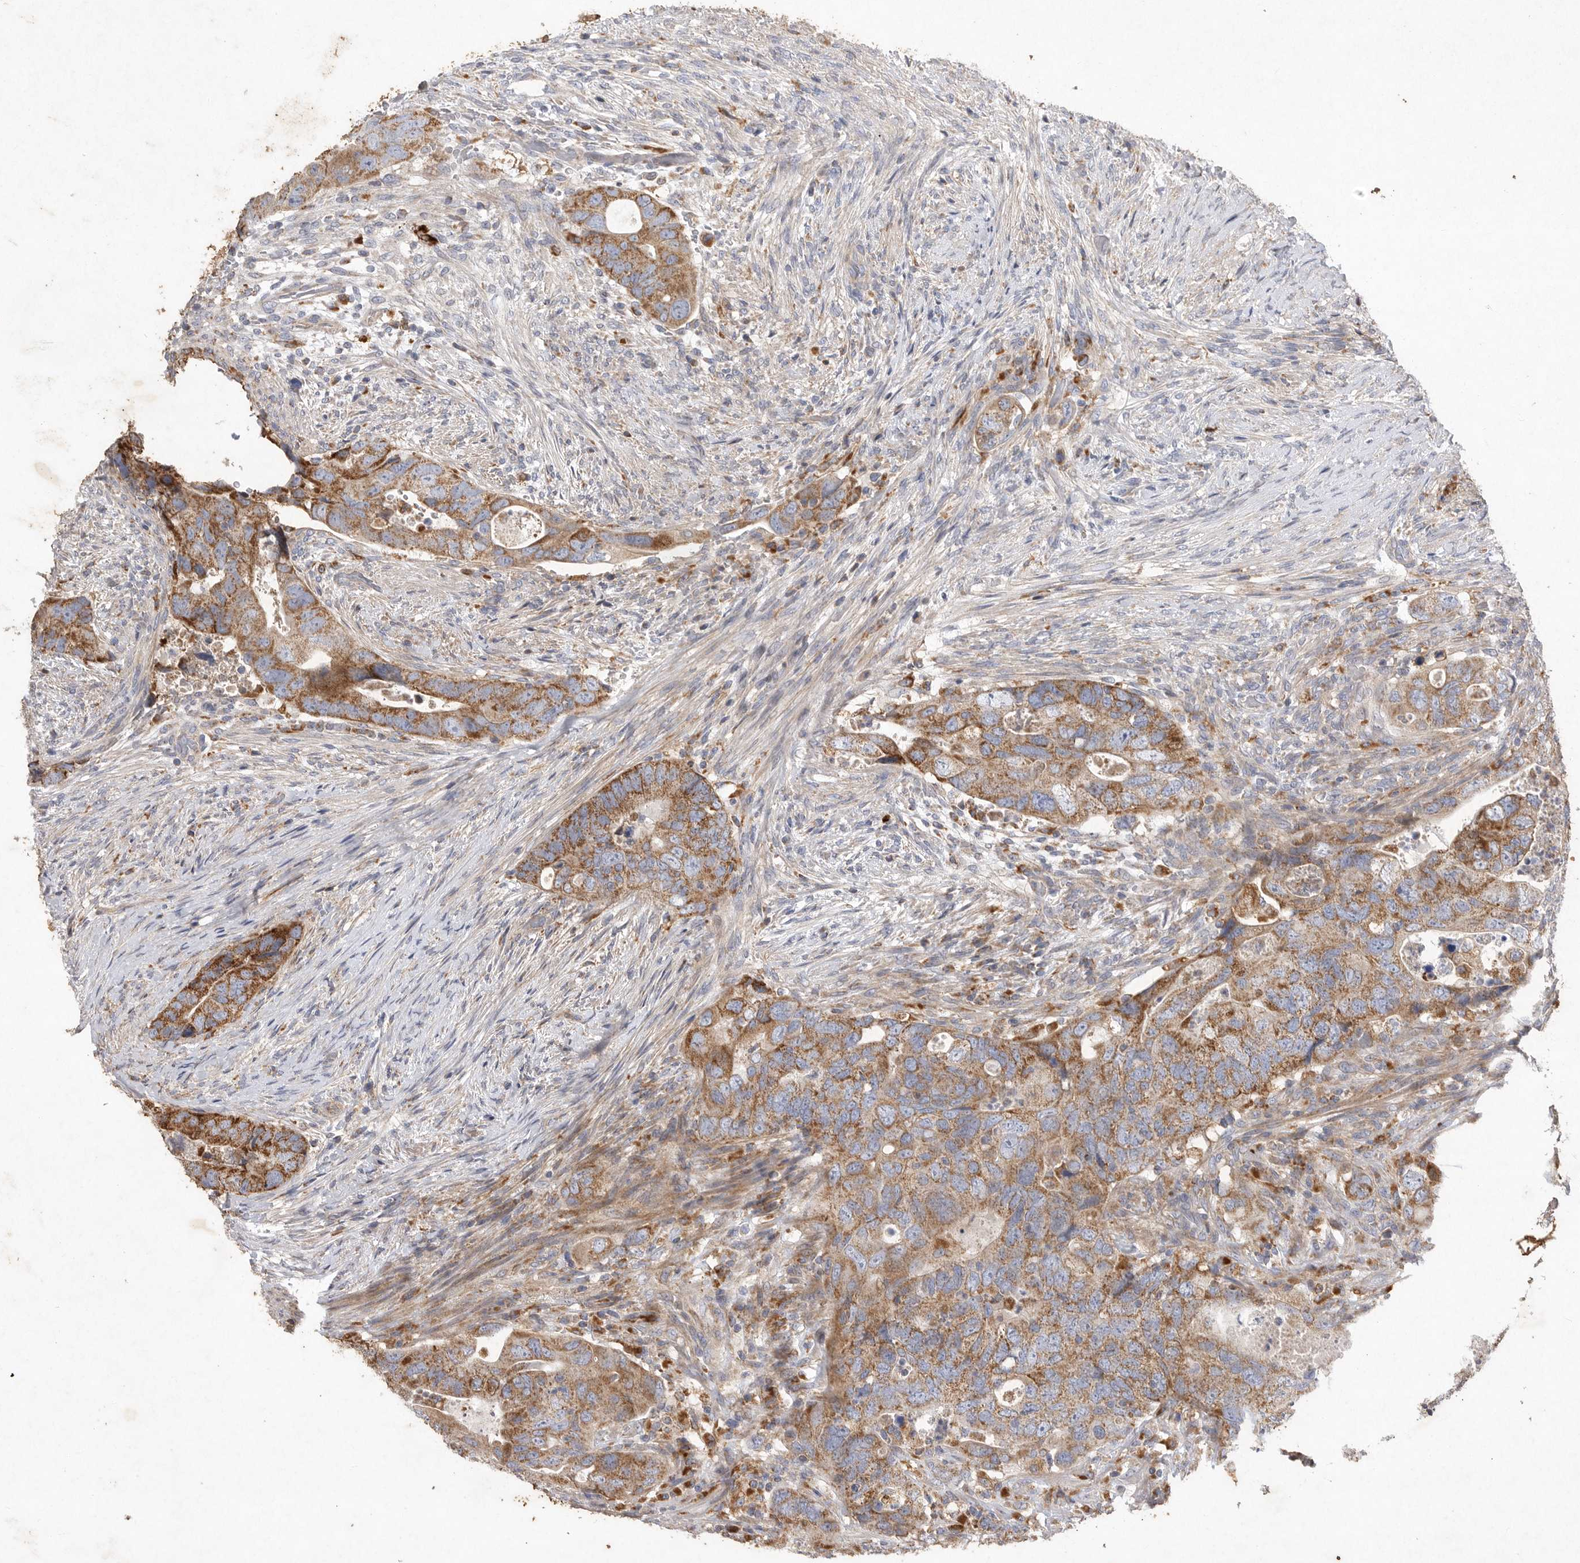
{"staining": {"intensity": "moderate", "quantity": ">75%", "location": "cytoplasmic/membranous"}, "tissue": "colorectal cancer", "cell_type": "Tumor cells", "image_type": "cancer", "snomed": [{"axis": "morphology", "description": "Adenocarcinoma, NOS"}, {"axis": "topography", "description": "Rectum"}], "caption": "Adenocarcinoma (colorectal) tissue shows moderate cytoplasmic/membranous staining in approximately >75% of tumor cells", "gene": "MRPL41", "patient": {"sex": "male", "age": 63}}